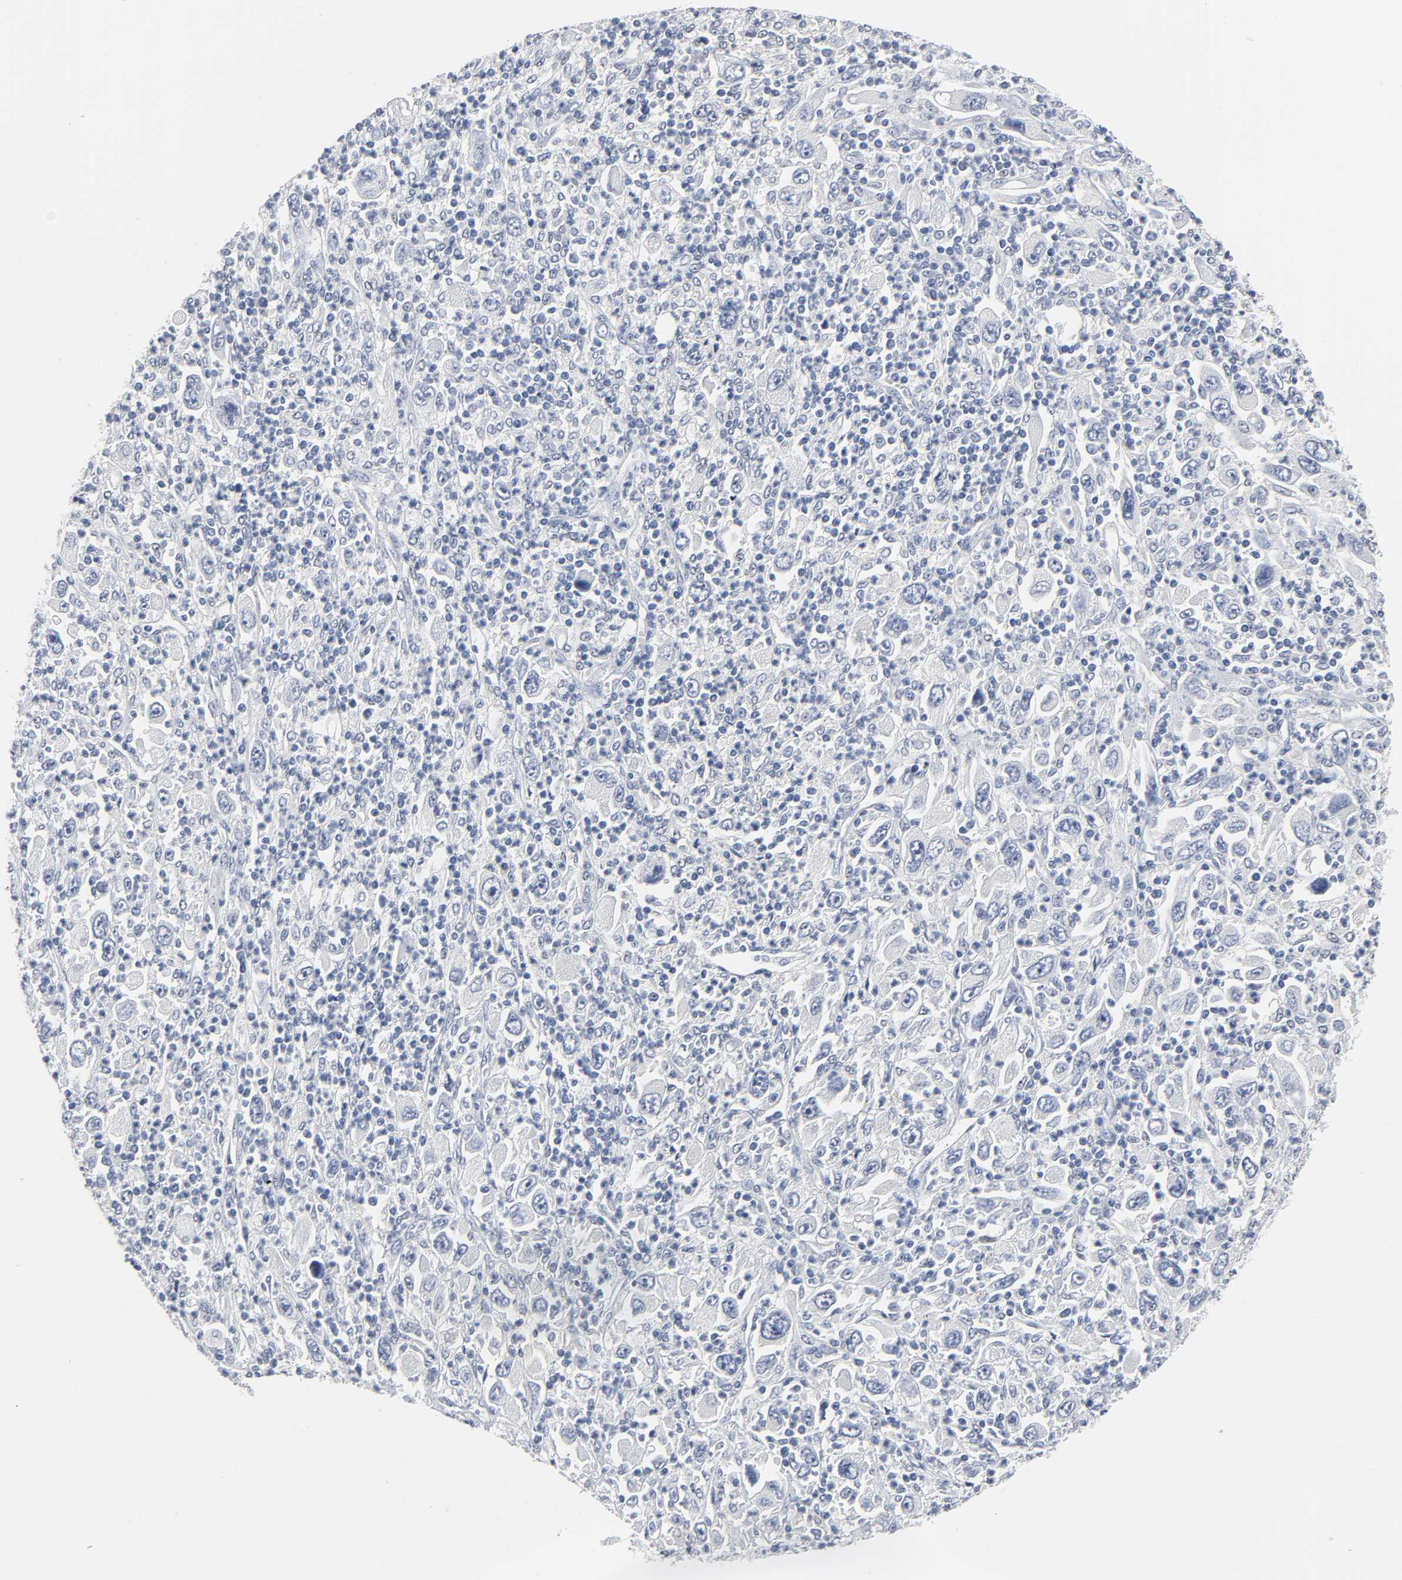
{"staining": {"intensity": "negative", "quantity": "none", "location": "none"}, "tissue": "melanoma", "cell_type": "Tumor cells", "image_type": "cancer", "snomed": [{"axis": "morphology", "description": "Malignant melanoma, Metastatic site"}, {"axis": "topography", "description": "Skin"}], "caption": "A high-resolution histopathology image shows IHC staining of malignant melanoma (metastatic site), which exhibits no significant staining in tumor cells.", "gene": "SALL2", "patient": {"sex": "female", "age": 56}}